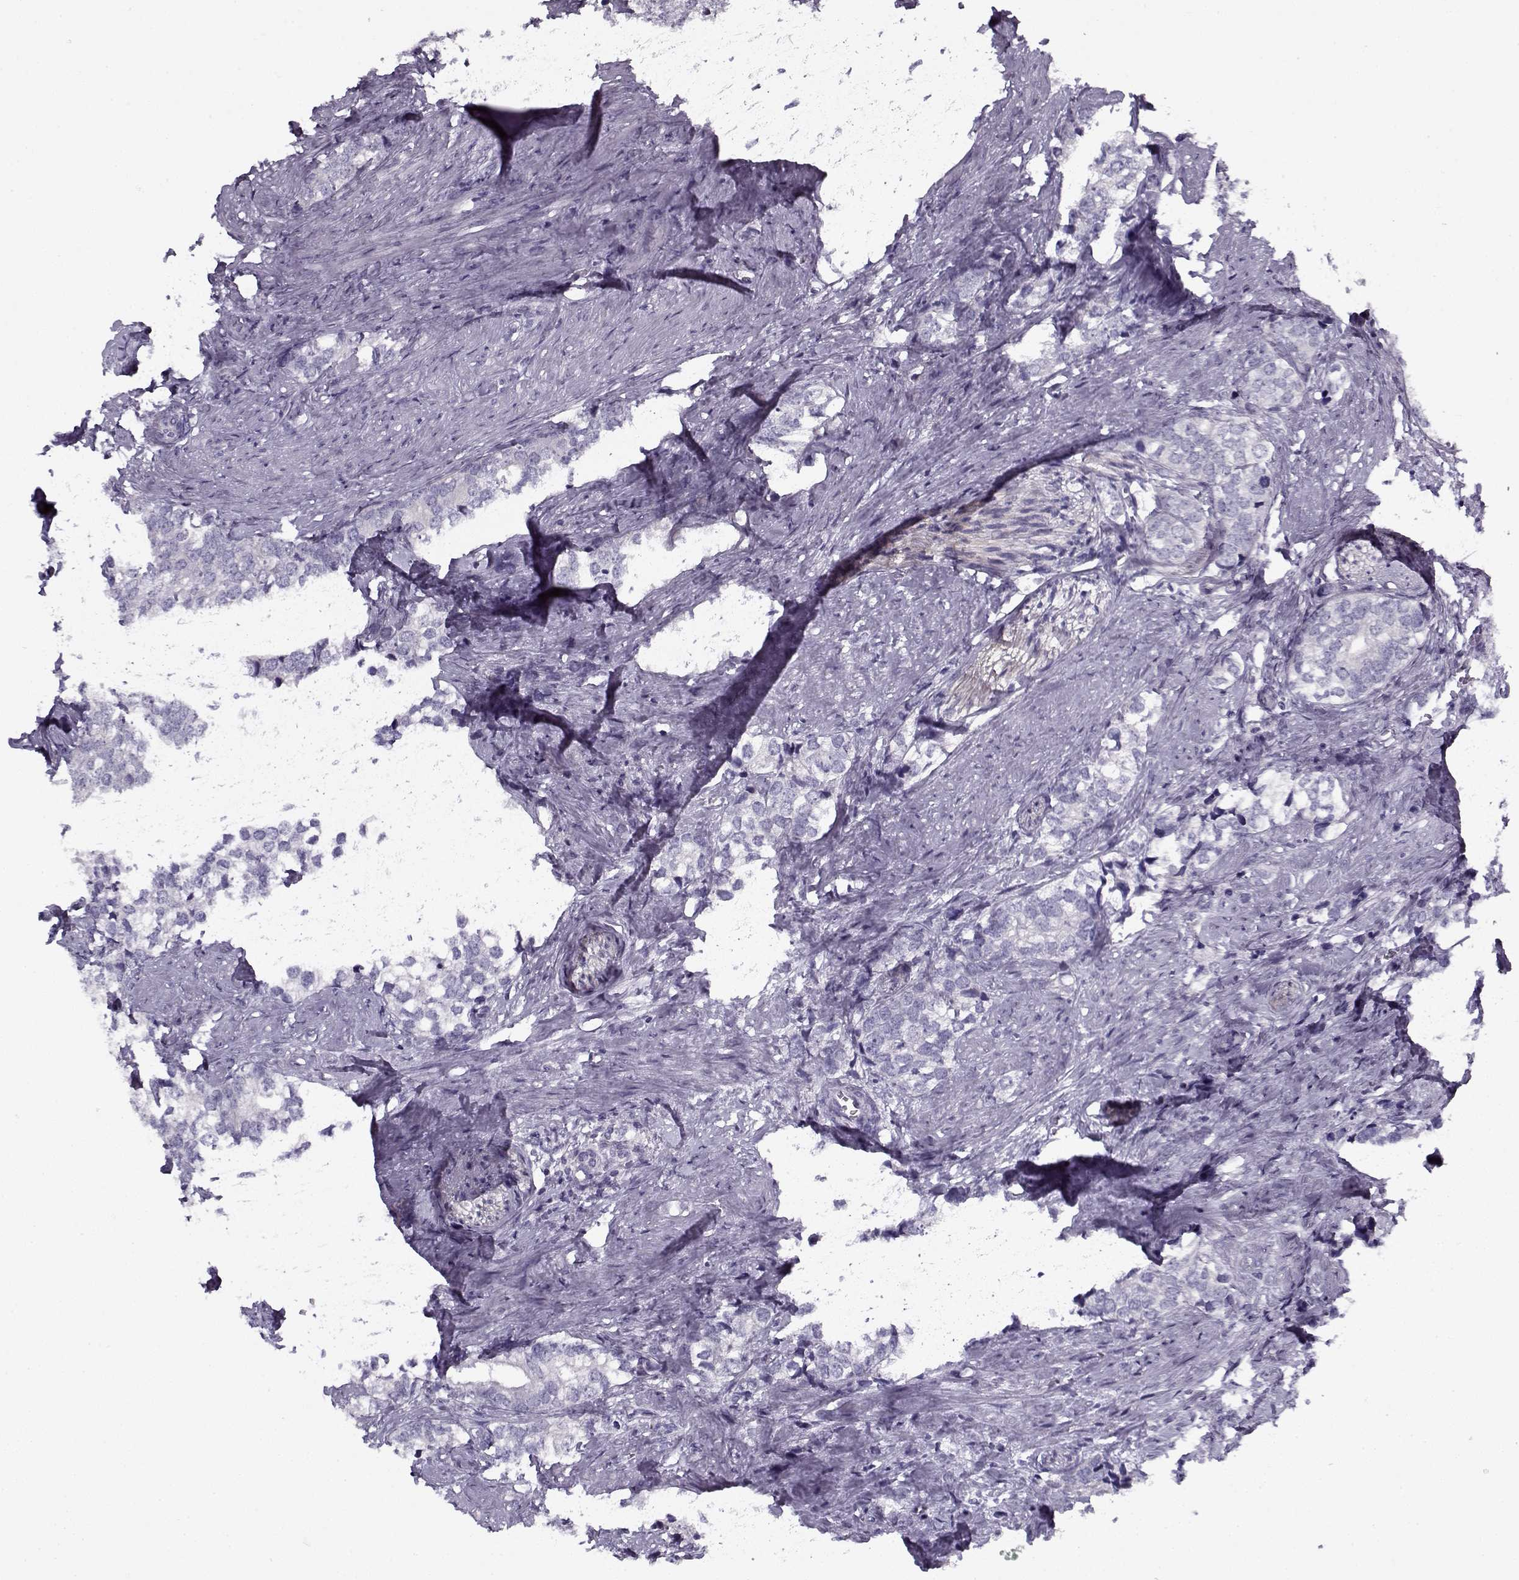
{"staining": {"intensity": "negative", "quantity": "none", "location": "none"}, "tissue": "prostate cancer", "cell_type": "Tumor cells", "image_type": "cancer", "snomed": [{"axis": "morphology", "description": "Adenocarcinoma, NOS"}, {"axis": "topography", "description": "Prostate and seminal vesicle, NOS"}], "caption": "DAB immunohistochemical staining of prostate adenocarcinoma displays no significant positivity in tumor cells. (DAB IHC, high magnification).", "gene": "PP2D1", "patient": {"sex": "male", "age": 63}}